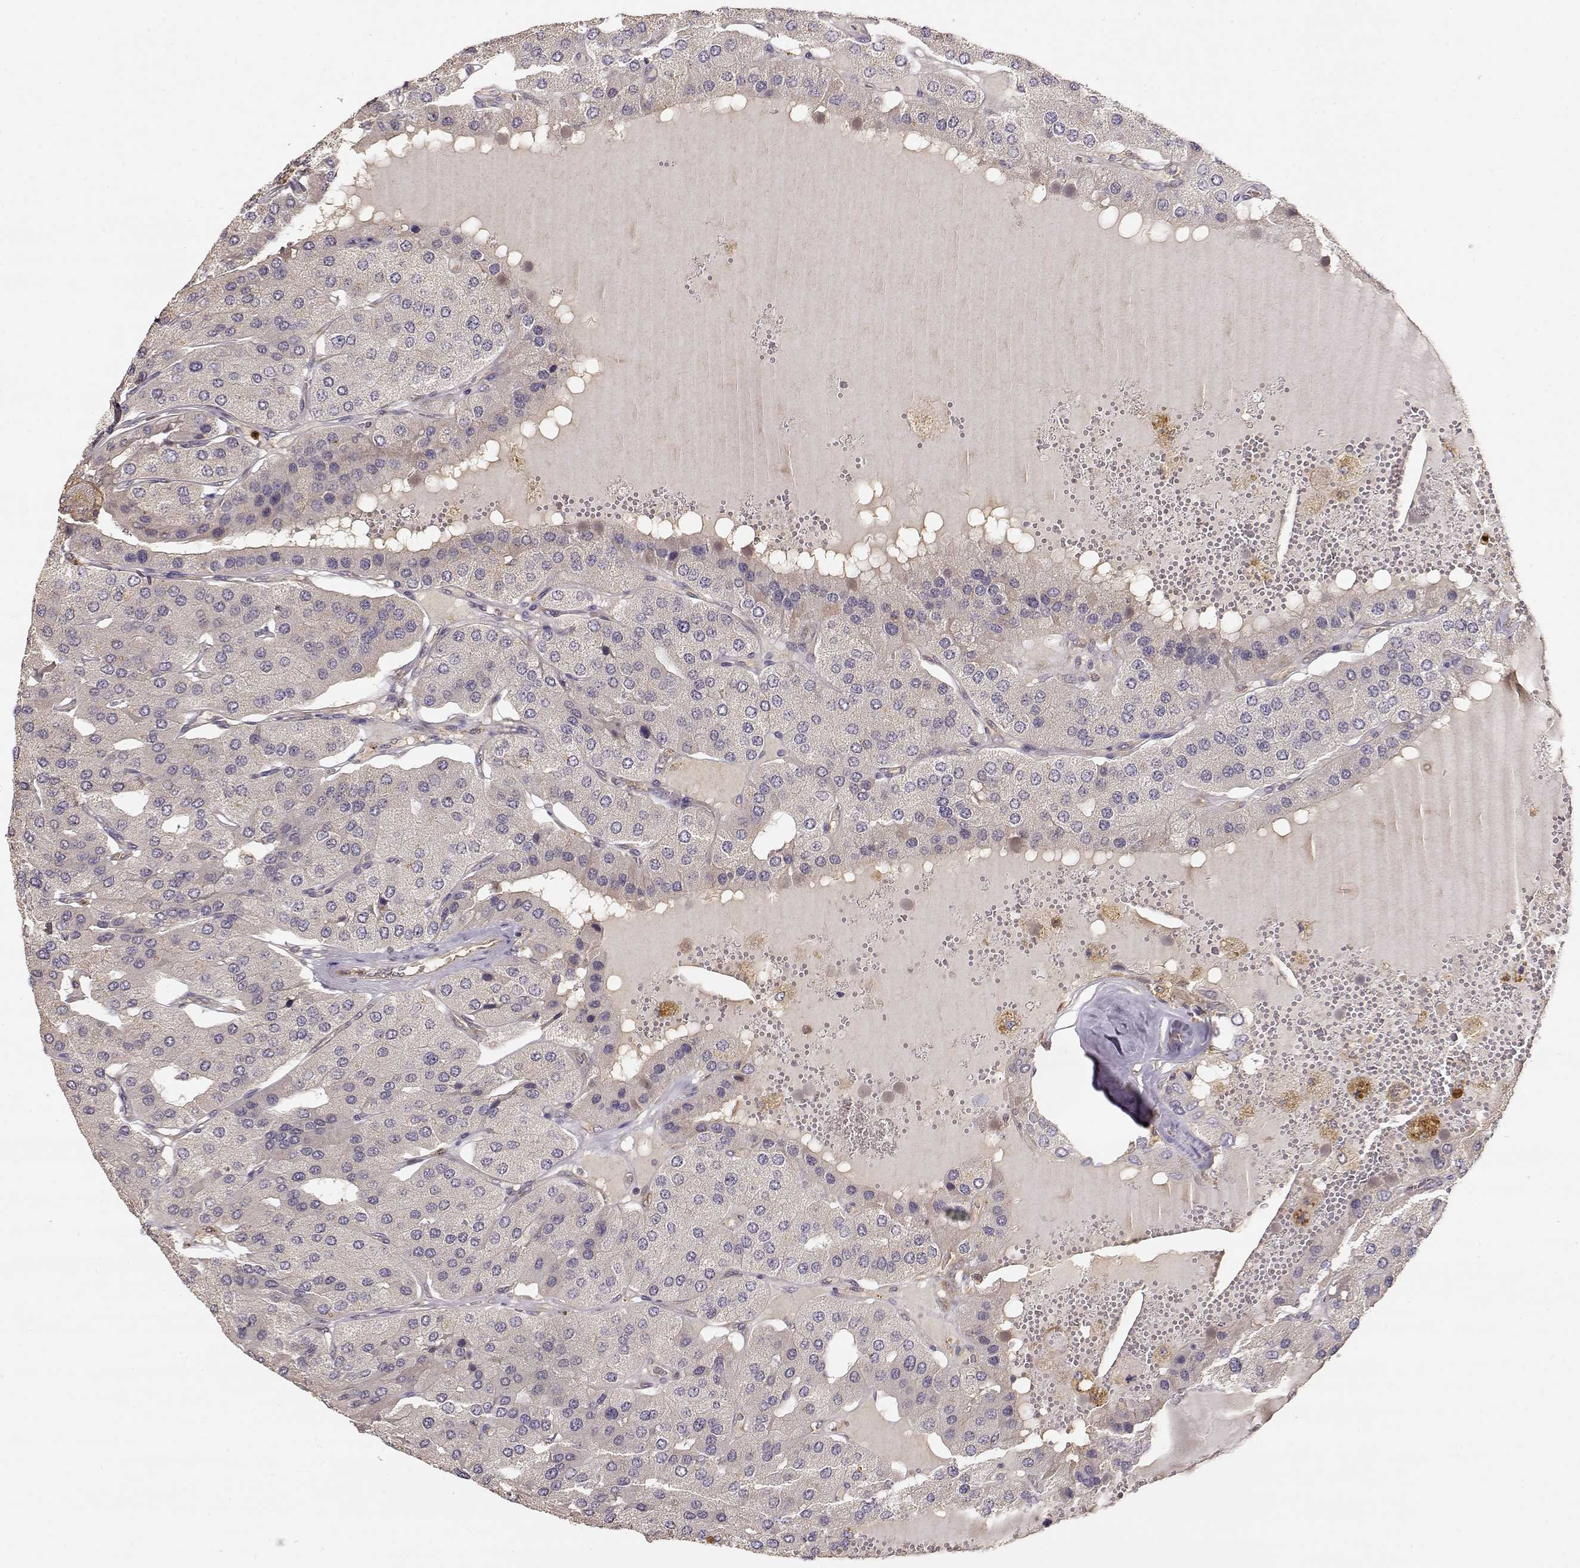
{"staining": {"intensity": "negative", "quantity": "none", "location": "none"}, "tissue": "parathyroid gland", "cell_type": "Glandular cells", "image_type": "normal", "snomed": [{"axis": "morphology", "description": "Normal tissue, NOS"}, {"axis": "morphology", "description": "Adenoma, NOS"}, {"axis": "topography", "description": "Parathyroid gland"}], "caption": "Glandular cells show no significant expression in unremarkable parathyroid gland. (DAB (3,3'-diaminobenzidine) immunohistochemistry (IHC) visualized using brightfield microscopy, high magnification).", "gene": "ARHGEF2", "patient": {"sex": "female", "age": 86}}